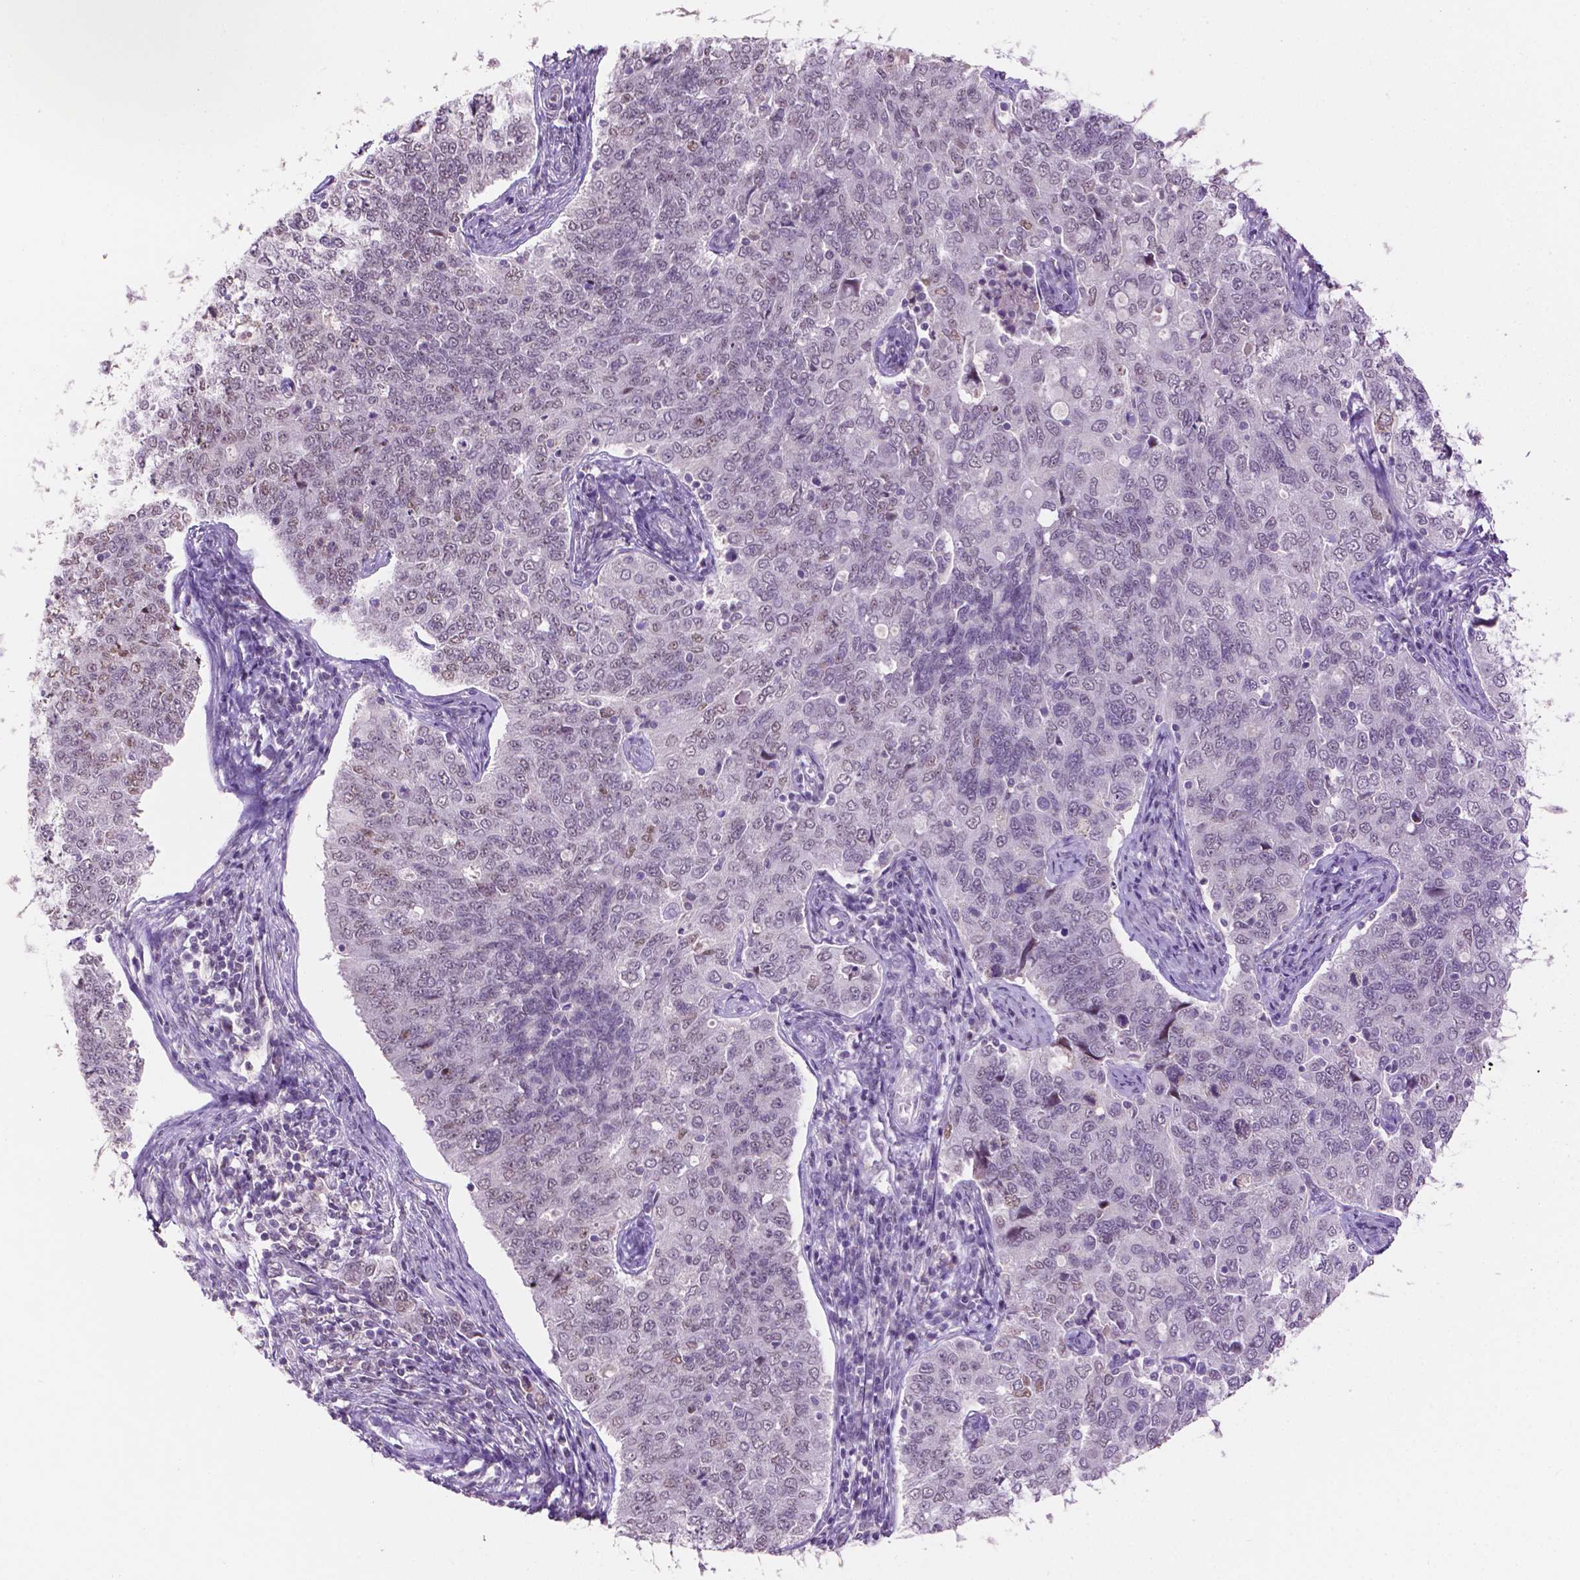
{"staining": {"intensity": "negative", "quantity": "none", "location": "none"}, "tissue": "endometrial cancer", "cell_type": "Tumor cells", "image_type": "cancer", "snomed": [{"axis": "morphology", "description": "Adenocarcinoma, NOS"}, {"axis": "topography", "description": "Endometrium"}], "caption": "DAB (3,3'-diaminobenzidine) immunohistochemical staining of human endometrial cancer reveals no significant staining in tumor cells. (DAB (3,3'-diaminobenzidine) immunohistochemistry (IHC), high magnification).", "gene": "PTPN6", "patient": {"sex": "female", "age": 43}}